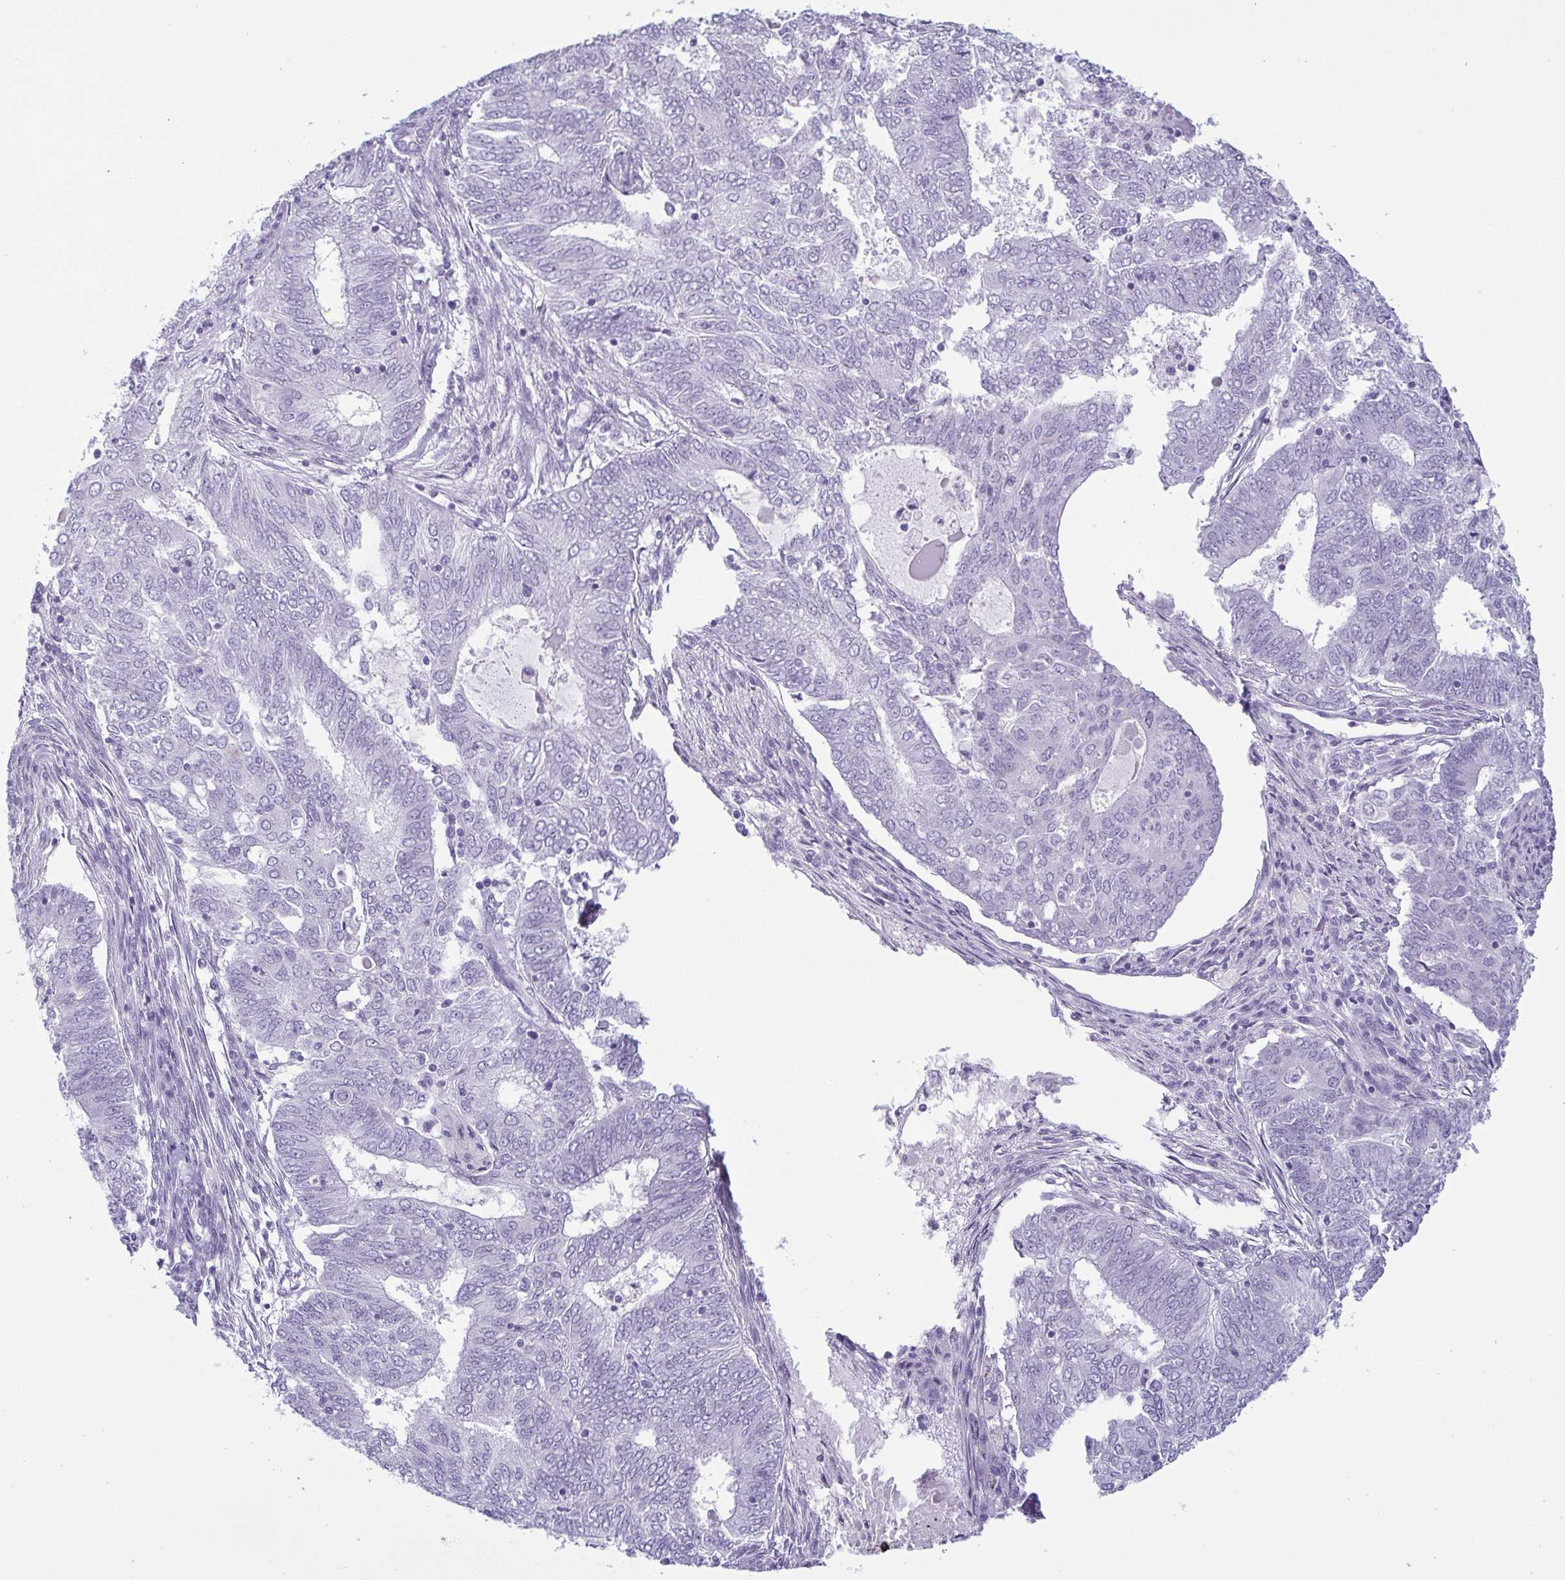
{"staining": {"intensity": "negative", "quantity": "none", "location": "none"}, "tissue": "endometrial cancer", "cell_type": "Tumor cells", "image_type": "cancer", "snomed": [{"axis": "morphology", "description": "Adenocarcinoma, NOS"}, {"axis": "topography", "description": "Endometrium"}], "caption": "High power microscopy image of an immunohistochemistry histopathology image of endometrial adenocarcinoma, revealing no significant expression in tumor cells.", "gene": "KRT78", "patient": {"sex": "female", "age": 62}}